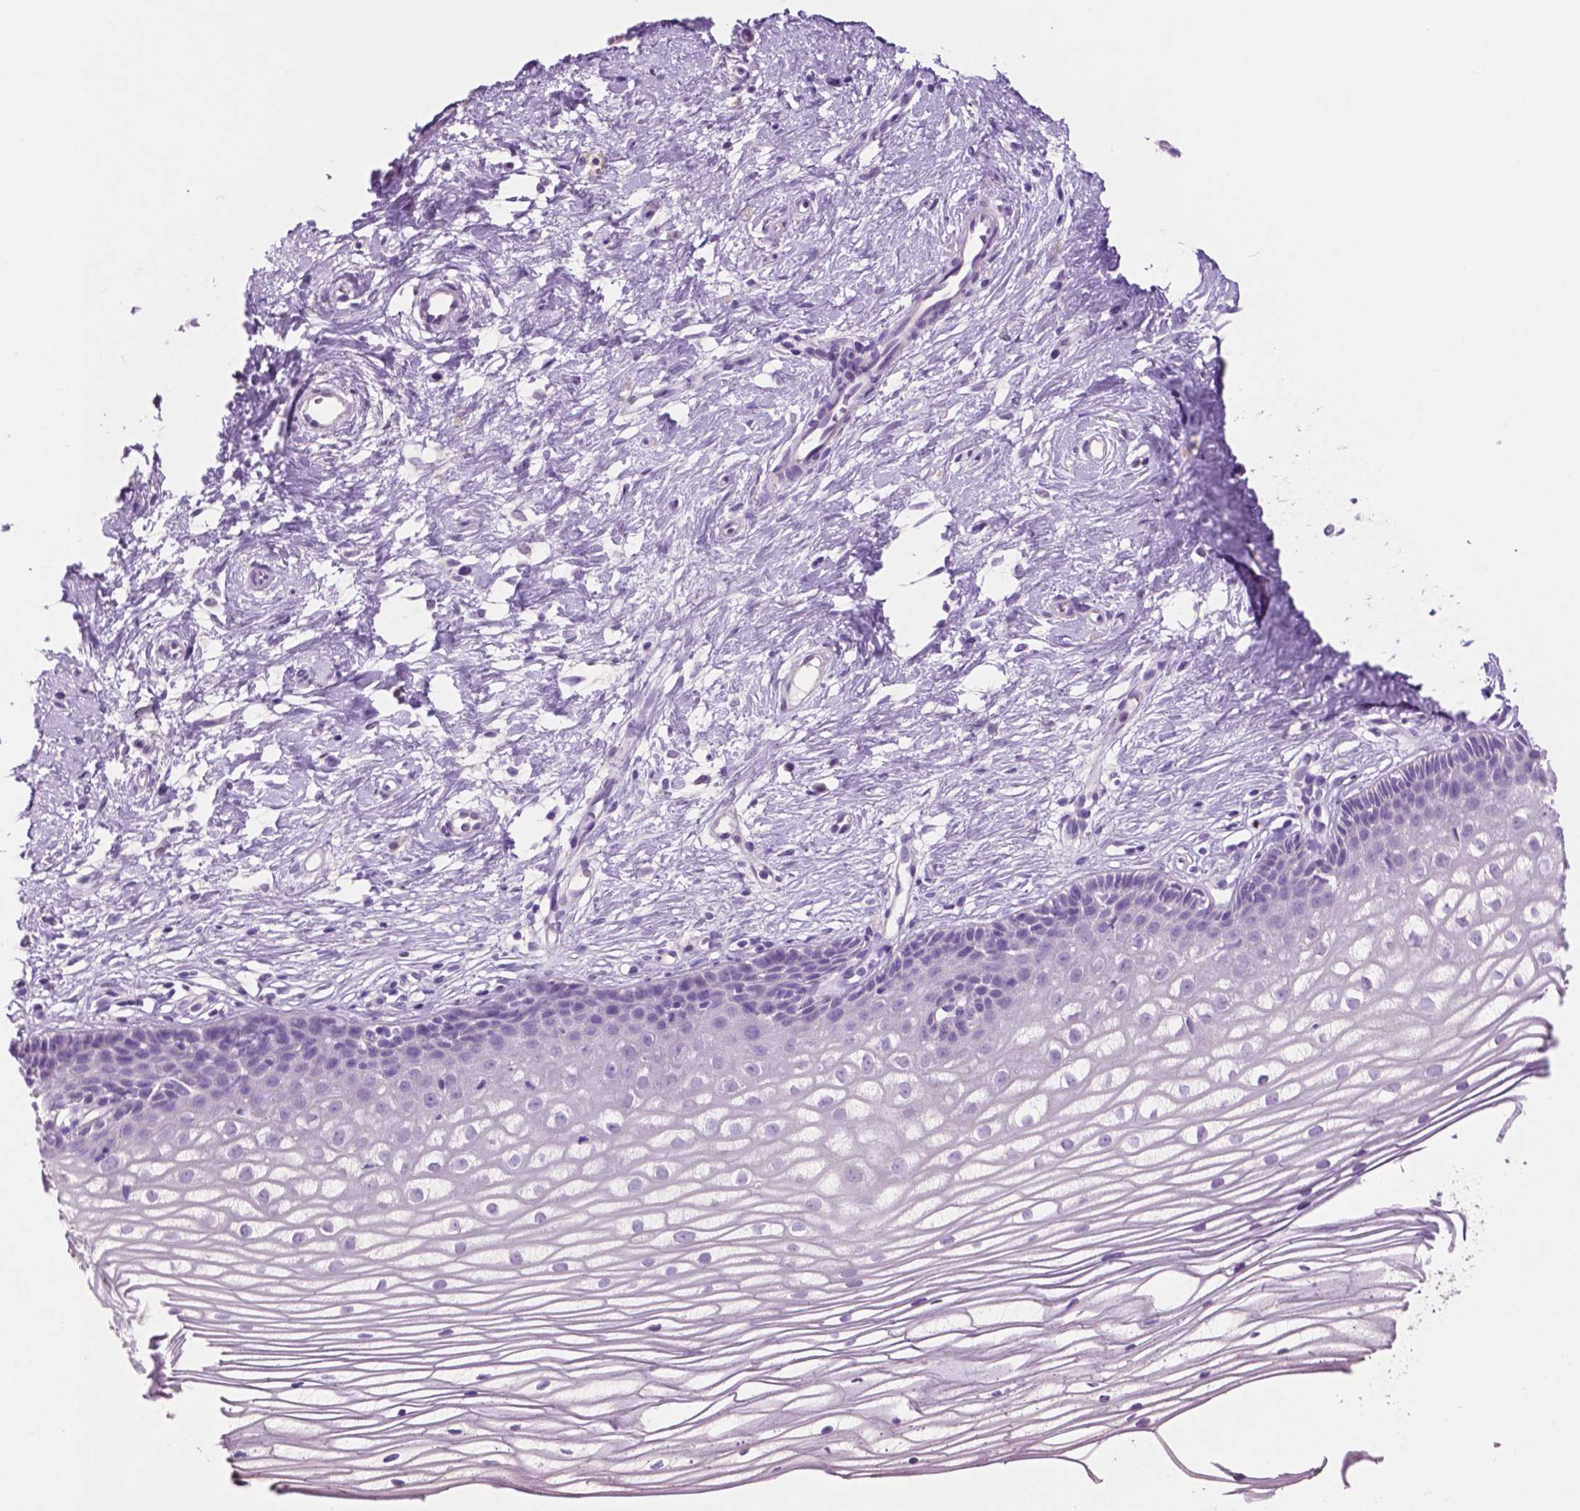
{"staining": {"intensity": "negative", "quantity": "none", "location": "none"}, "tissue": "cervix", "cell_type": "Glandular cells", "image_type": "normal", "snomed": [{"axis": "morphology", "description": "Normal tissue, NOS"}, {"axis": "topography", "description": "Cervix"}], "caption": "Protein analysis of normal cervix exhibits no significant staining in glandular cells.", "gene": "IDO1", "patient": {"sex": "female", "age": 40}}